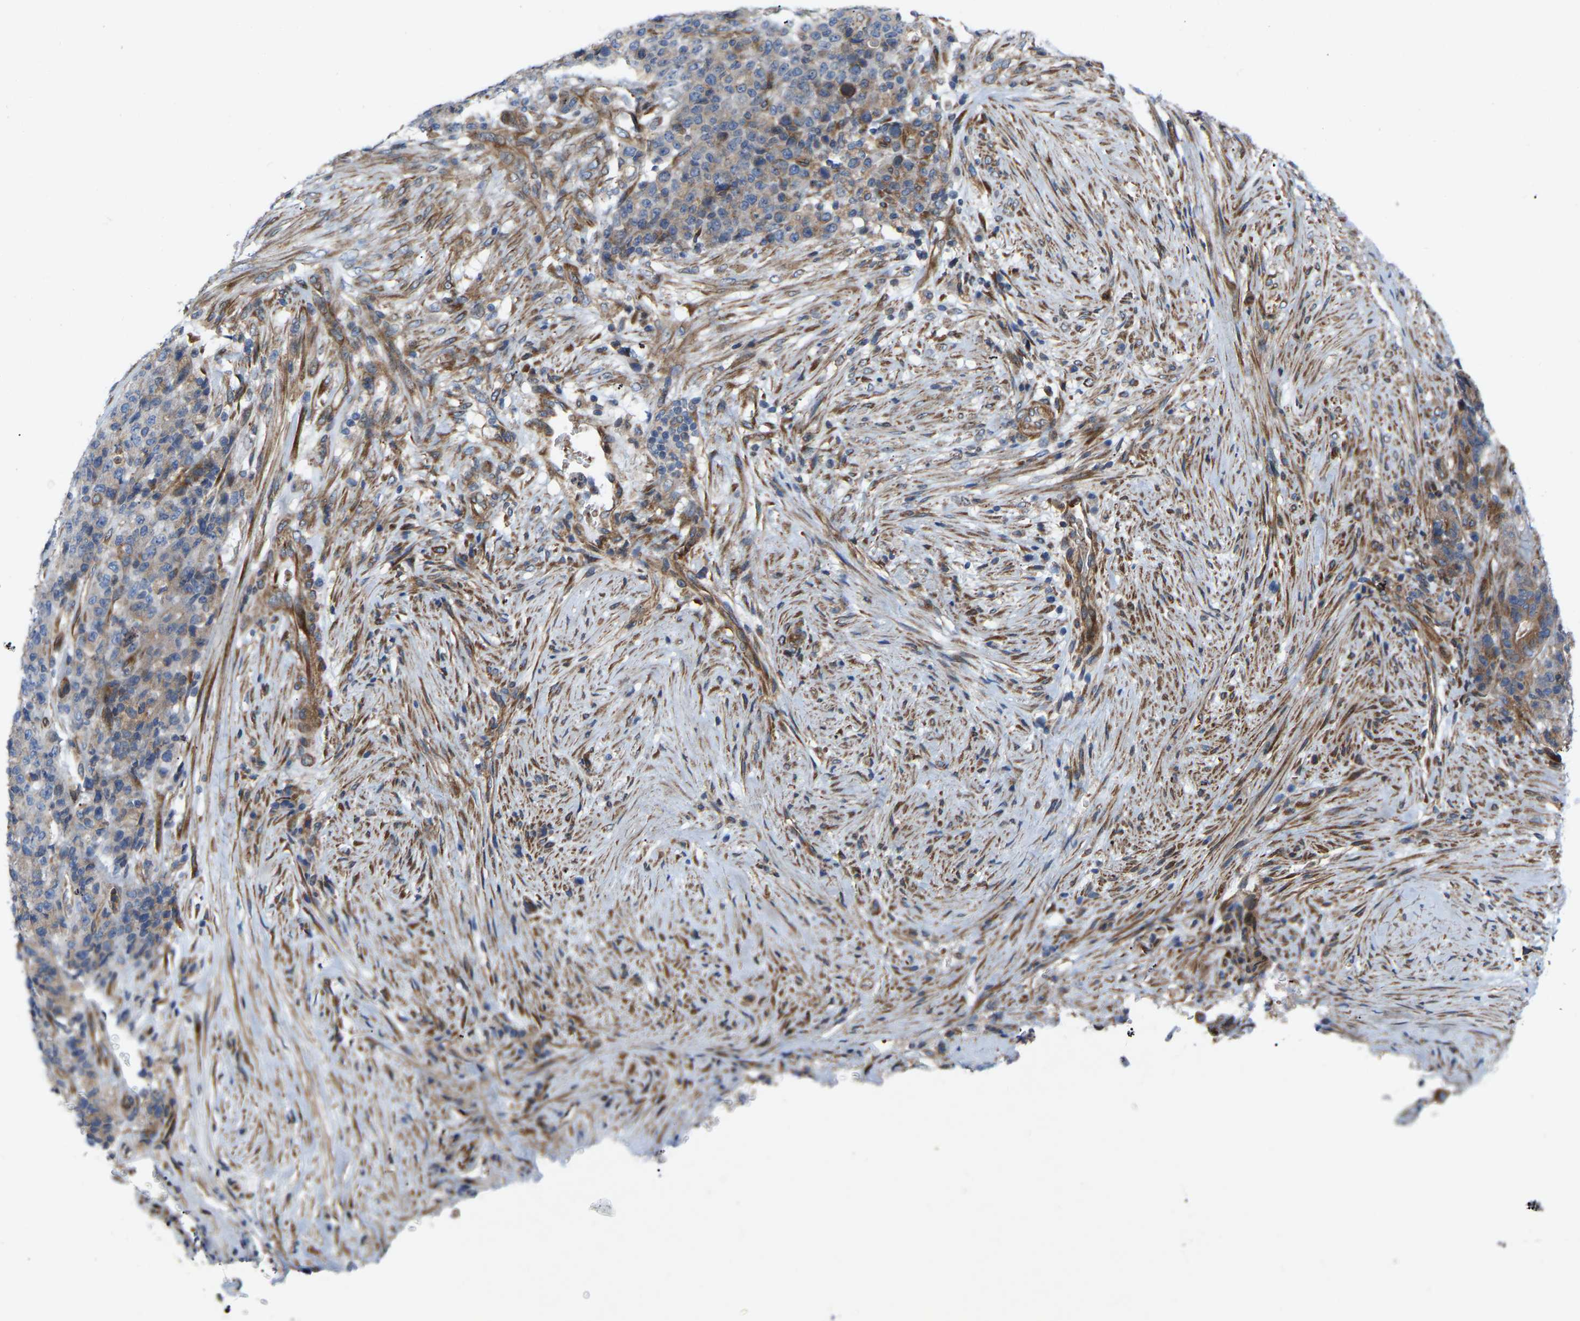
{"staining": {"intensity": "weak", "quantity": "25%-75%", "location": "cytoplasmic/membranous"}, "tissue": "stomach cancer", "cell_type": "Tumor cells", "image_type": "cancer", "snomed": [{"axis": "morphology", "description": "Adenocarcinoma, NOS"}, {"axis": "topography", "description": "Stomach"}], "caption": "Brown immunohistochemical staining in human stomach cancer (adenocarcinoma) shows weak cytoplasmic/membranous expression in about 25%-75% of tumor cells.", "gene": "TOR1B", "patient": {"sex": "female", "age": 73}}